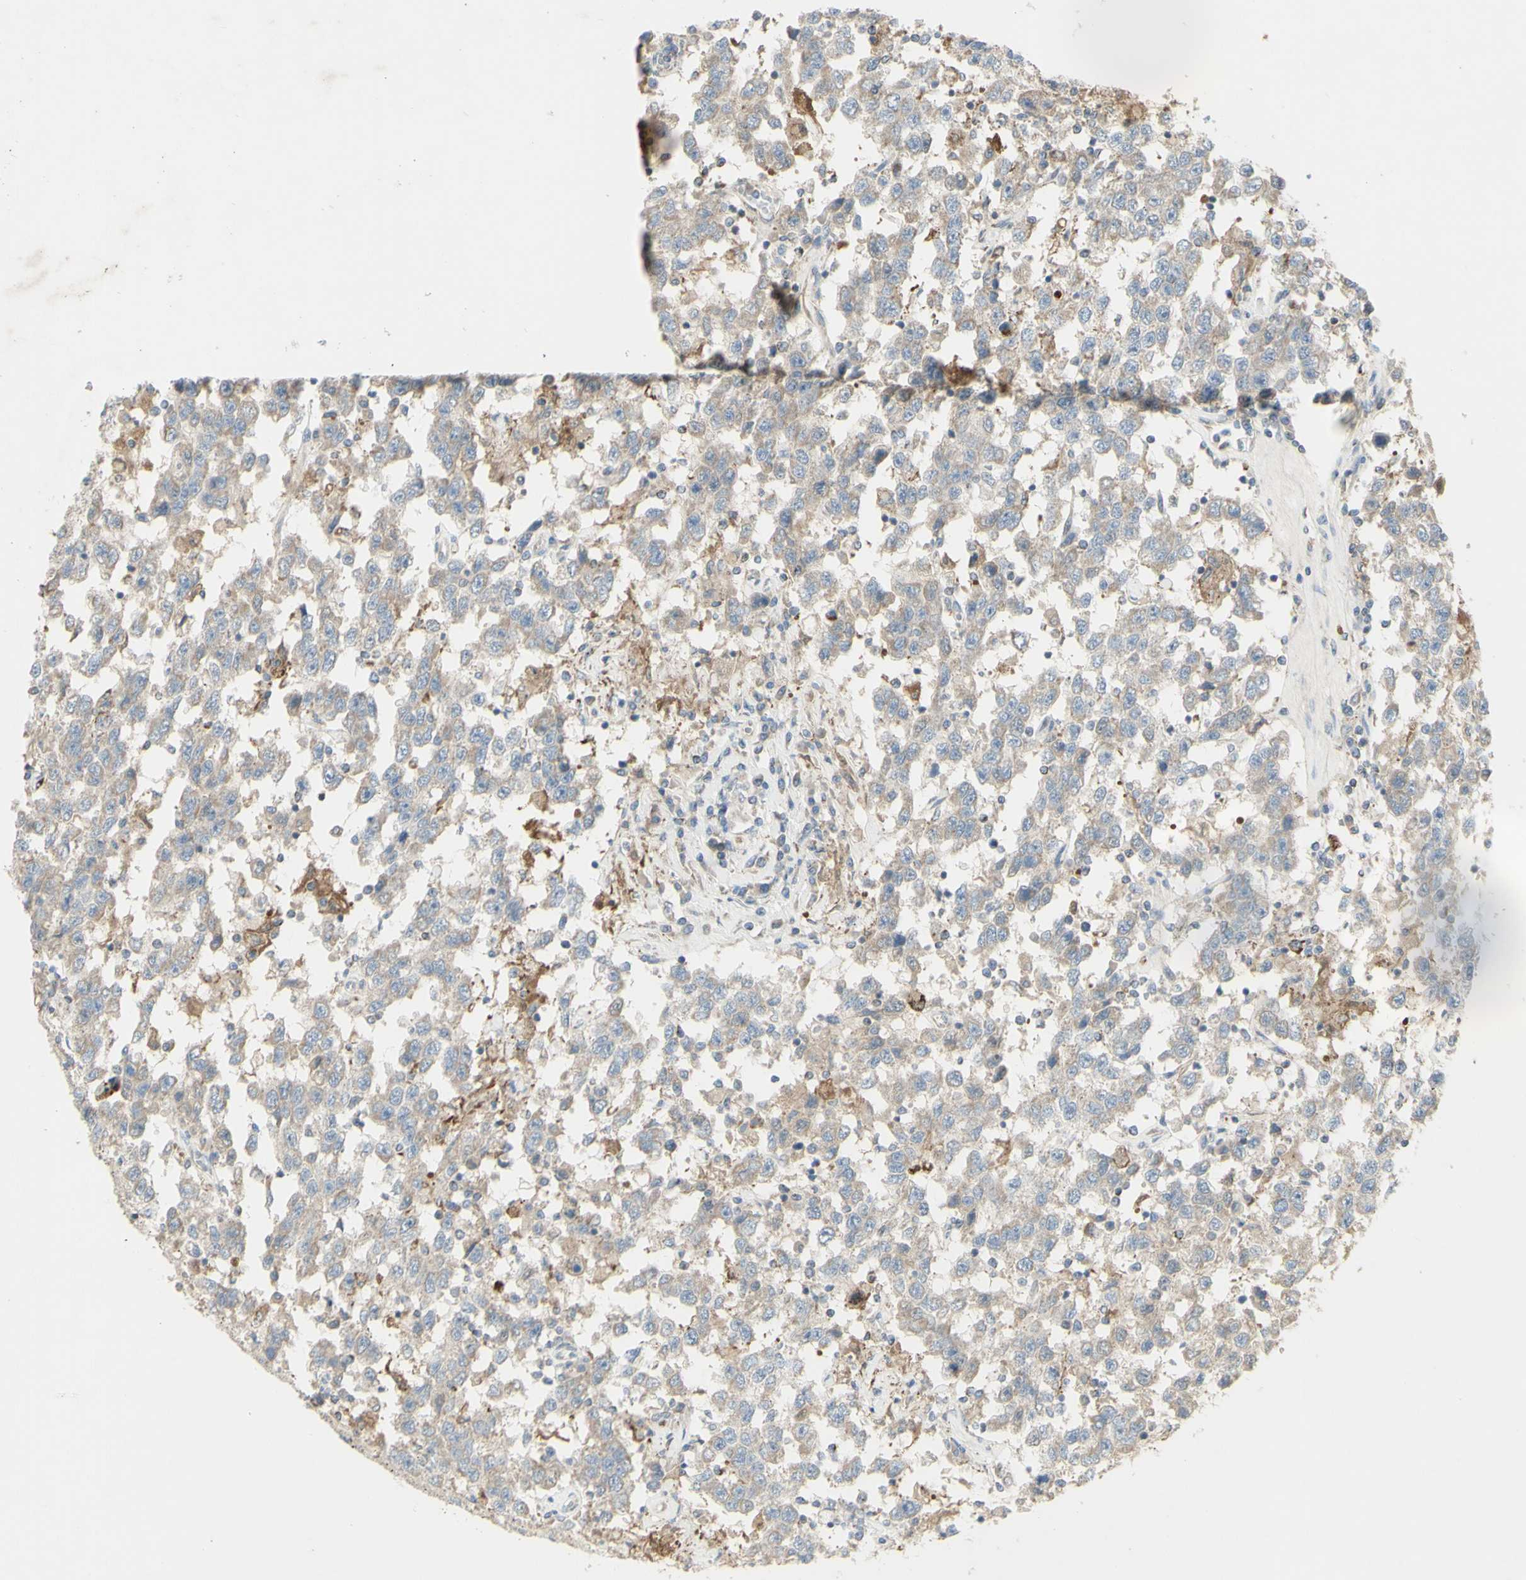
{"staining": {"intensity": "weak", "quantity": ">75%", "location": "cytoplasmic/membranous"}, "tissue": "testis cancer", "cell_type": "Tumor cells", "image_type": "cancer", "snomed": [{"axis": "morphology", "description": "Seminoma, NOS"}, {"axis": "topography", "description": "Testis"}], "caption": "Testis seminoma tissue demonstrates weak cytoplasmic/membranous staining in approximately >75% of tumor cells", "gene": "CNTNAP1", "patient": {"sex": "male", "age": 41}}